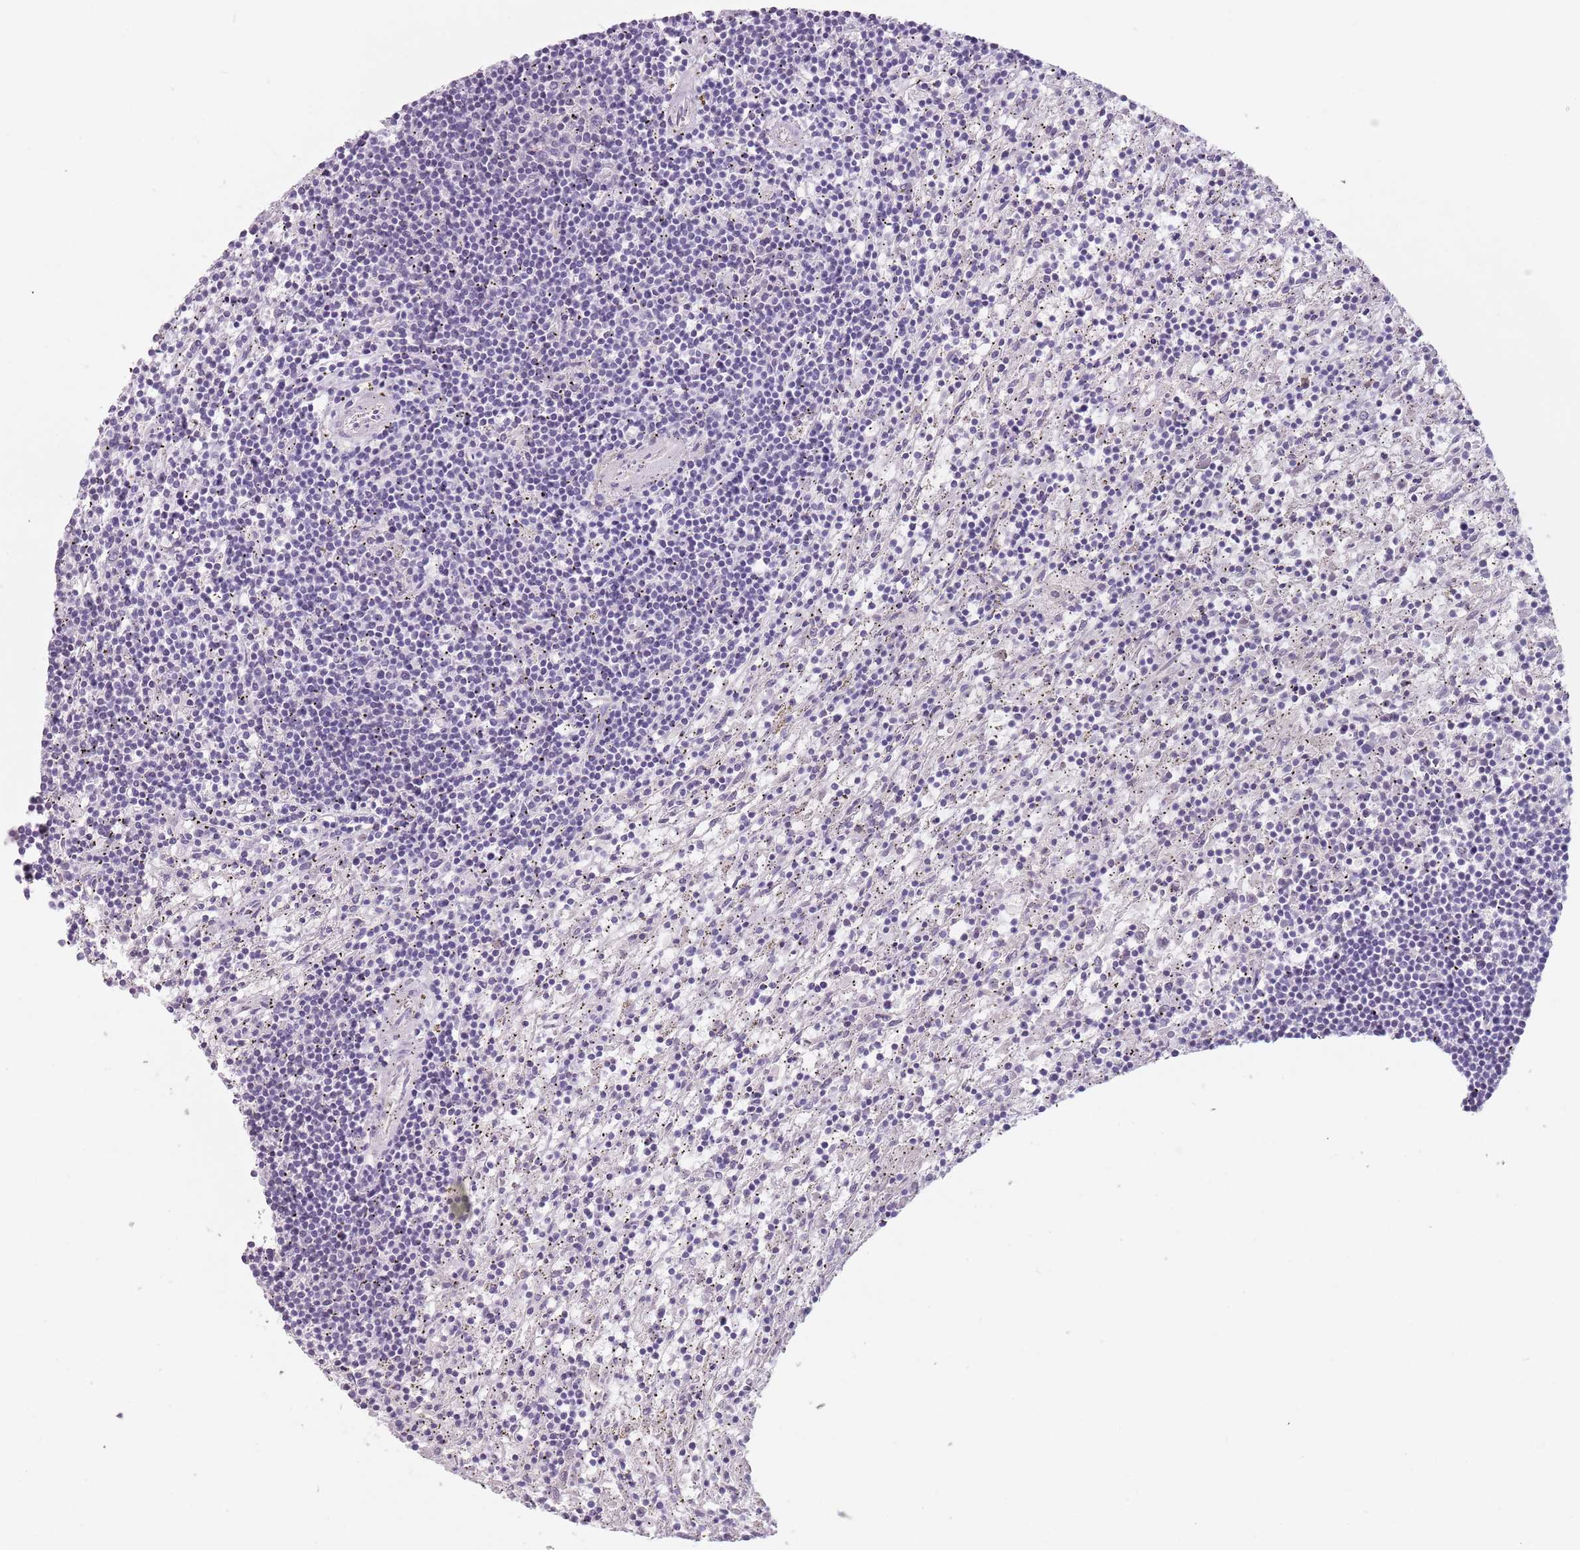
{"staining": {"intensity": "negative", "quantity": "none", "location": "none"}, "tissue": "lymphoma", "cell_type": "Tumor cells", "image_type": "cancer", "snomed": [{"axis": "morphology", "description": "Malignant lymphoma, non-Hodgkin's type, Low grade"}, {"axis": "topography", "description": "Spleen"}], "caption": "There is no significant staining in tumor cells of lymphoma.", "gene": "CEP19", "patient": {"sex": "male", "age": 76}}